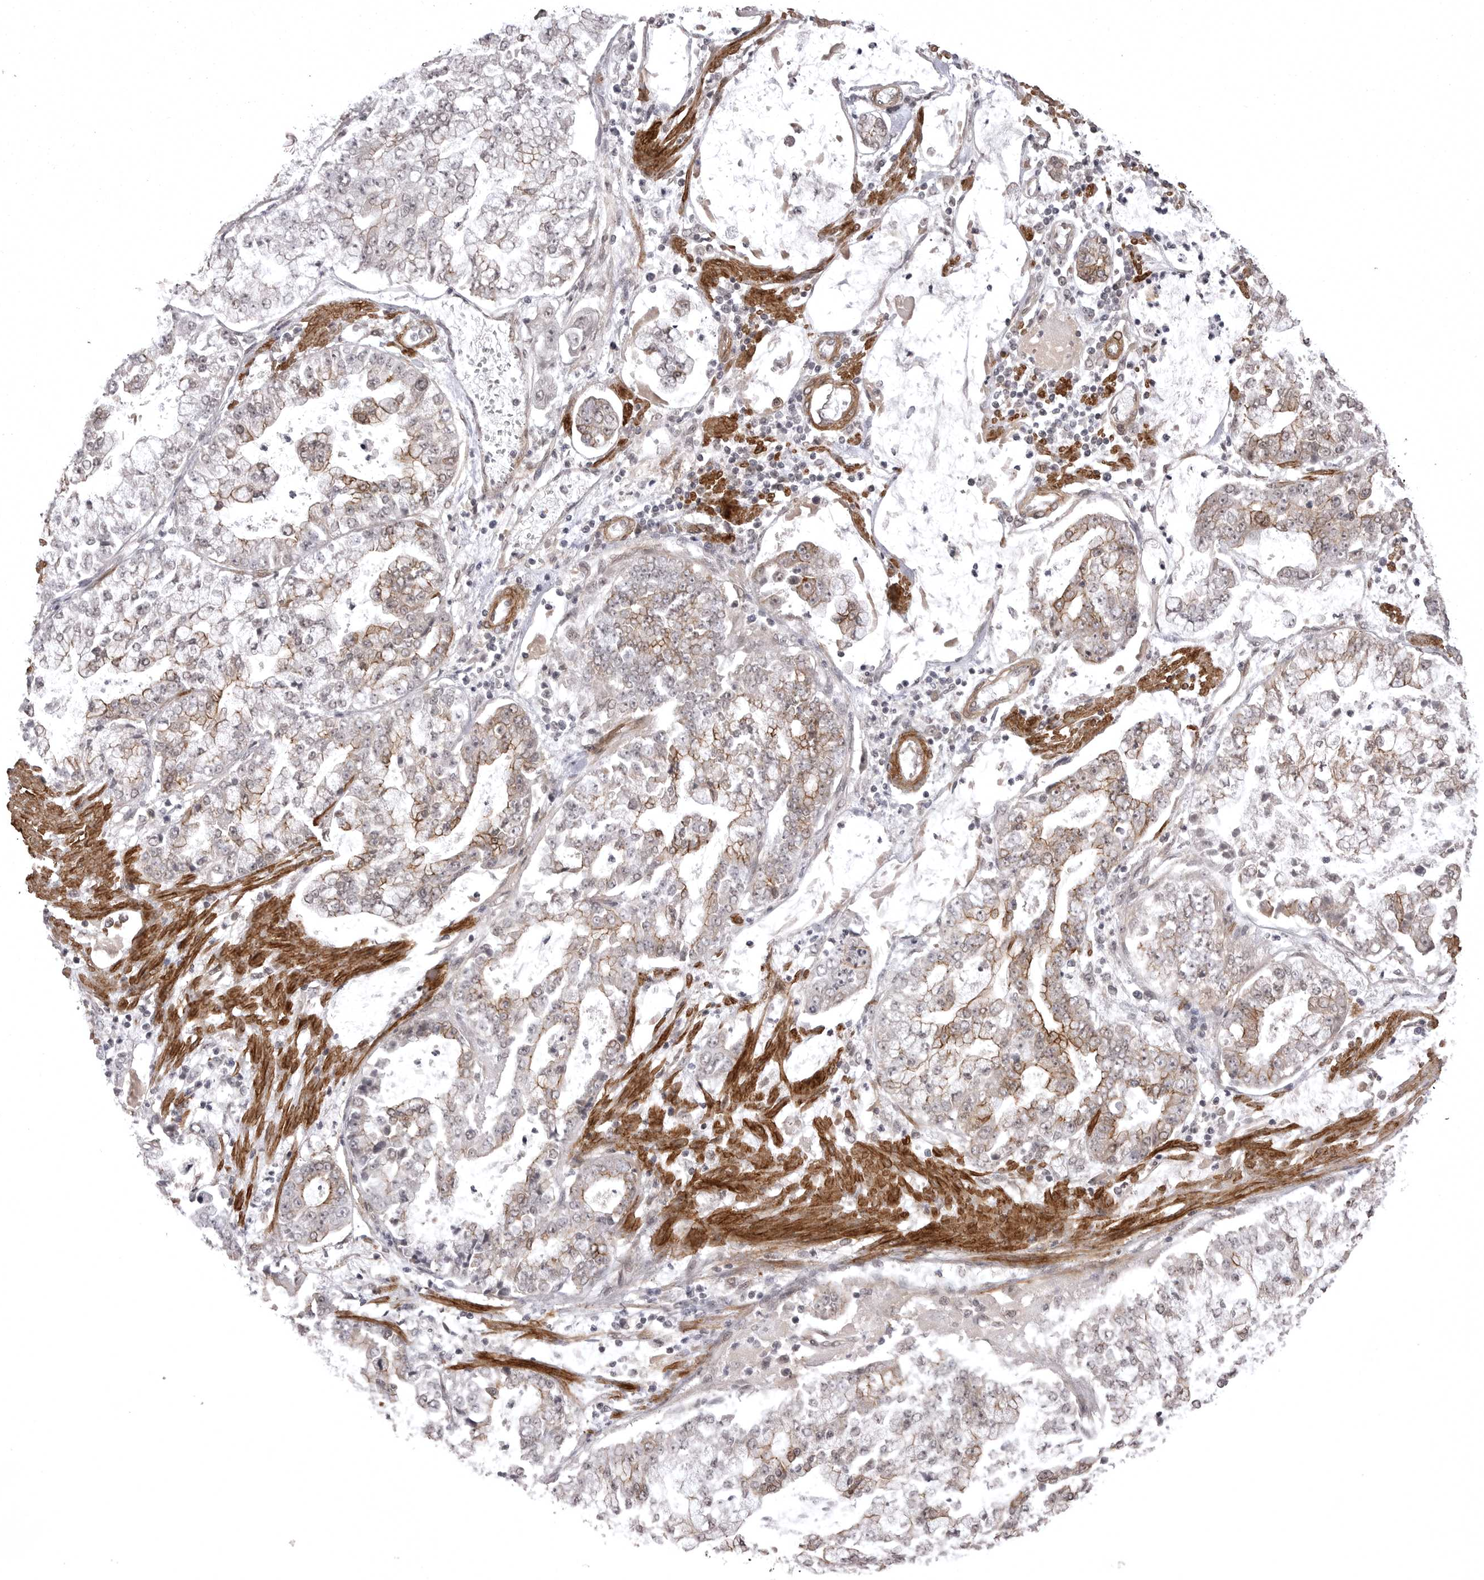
{"staining": {"intensity": "moderate", "quantity": "25%-75%", "location": "cytoplasmic/membranous"}, "tissue": "stomach cancer", "cell_type": "Tumor cells", "image_type": "cancer", "snomed": [{"axis": "morphology", "description": "Adenocarcinoma, NOS"}, {"axis": "topography", "description": "Stomach"}], "caption": "Human adenocarcinoma (stomach) stained for a protein (brown) reveals moderate cytoplasmic/membranous positive positivity in approximately 25%-75% of tumor cells.", "gene": "SORBS1", "patient": {"sex": "male", "age": 76}}